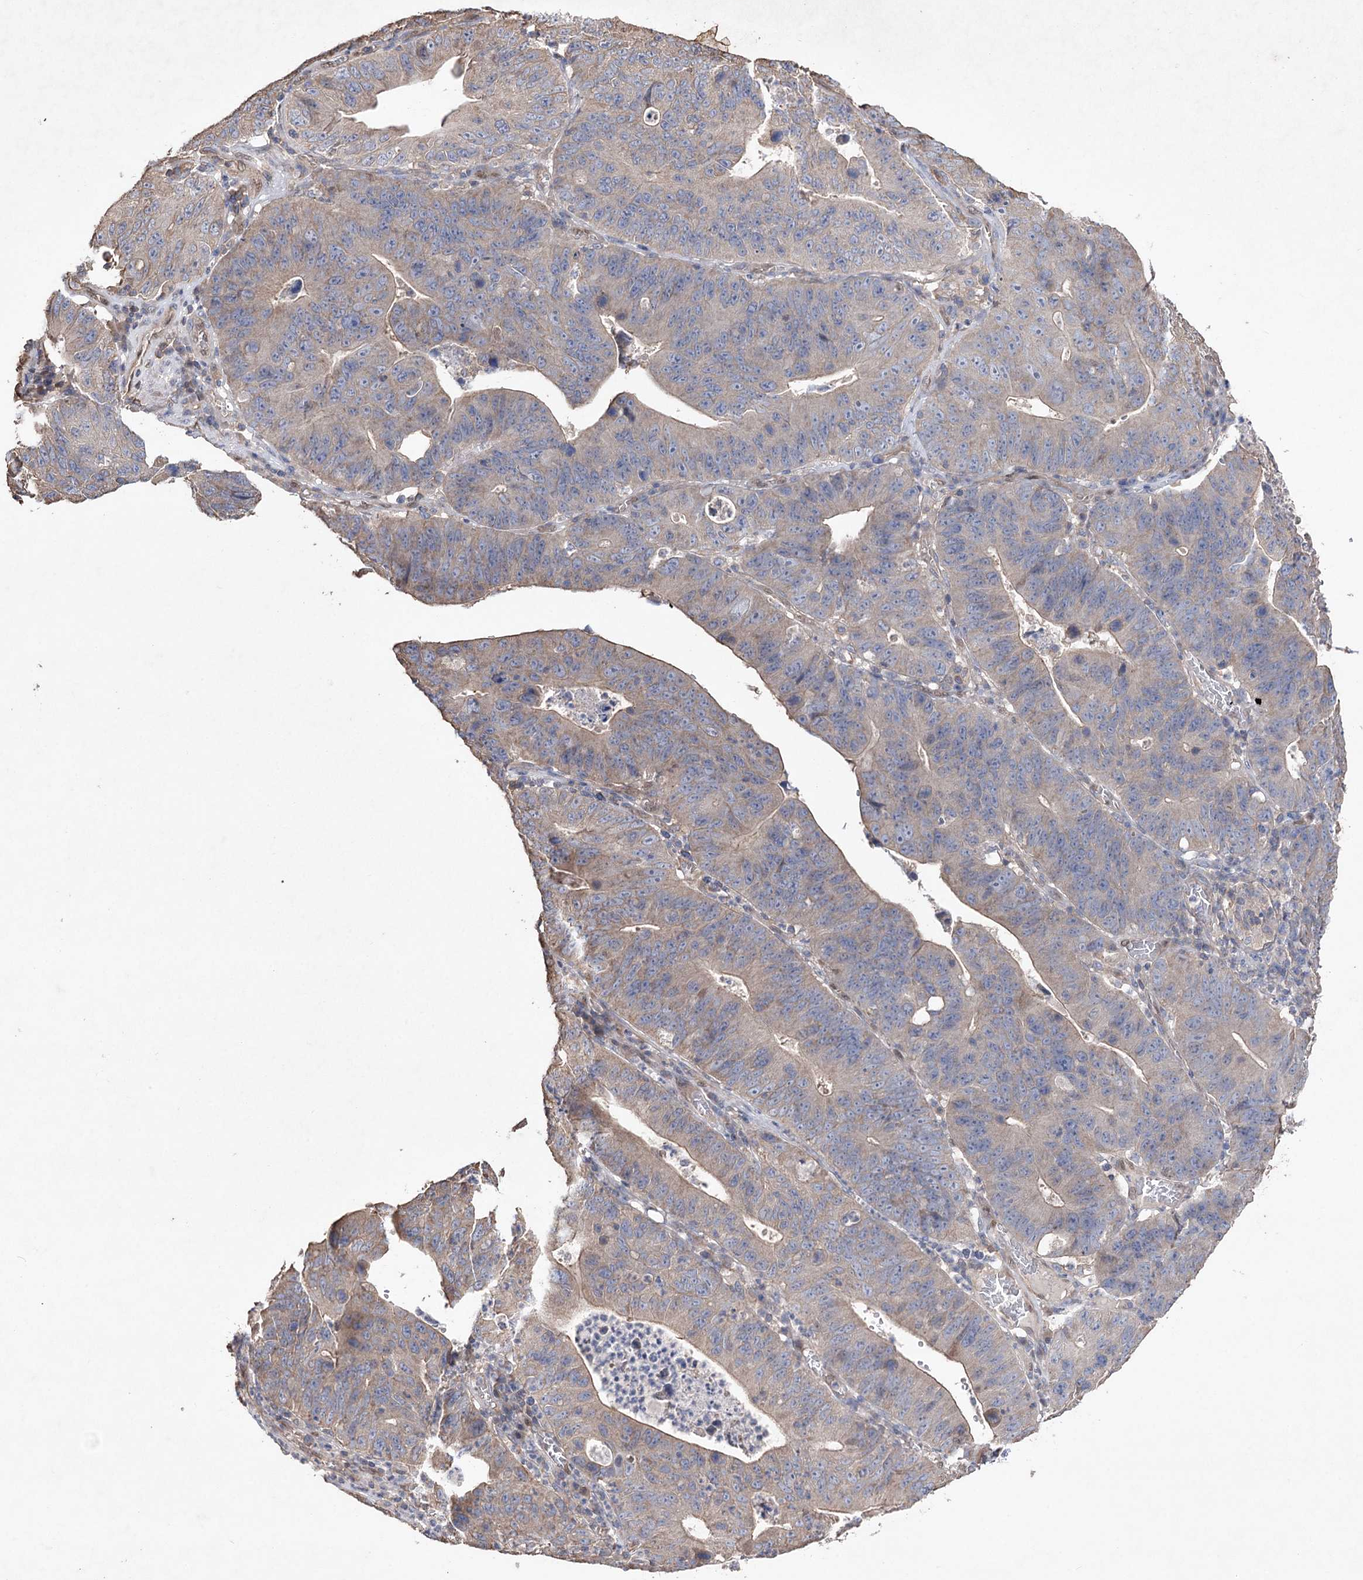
{"staining": {"intensity": "weak", "quantity": "<25%", "location": "cytoplasmic/membranous"}, "tissue": "stomach cancer", "cell_type": "Tumor cells", "image_type": "cancer", "snomed": [{"axis": "morphology", "description": "Adenocarcinoma, NOS"}, {"axis": "topography", "description": "Stomach"}], "caption": "Tumor cells show no significant staining in stomach adenocarcinoma. (Immunohistochemistry, brightfield microscopy, high magnification).", "gene": "FAM13B", "patient": {"sex": "male", "age": 59}}